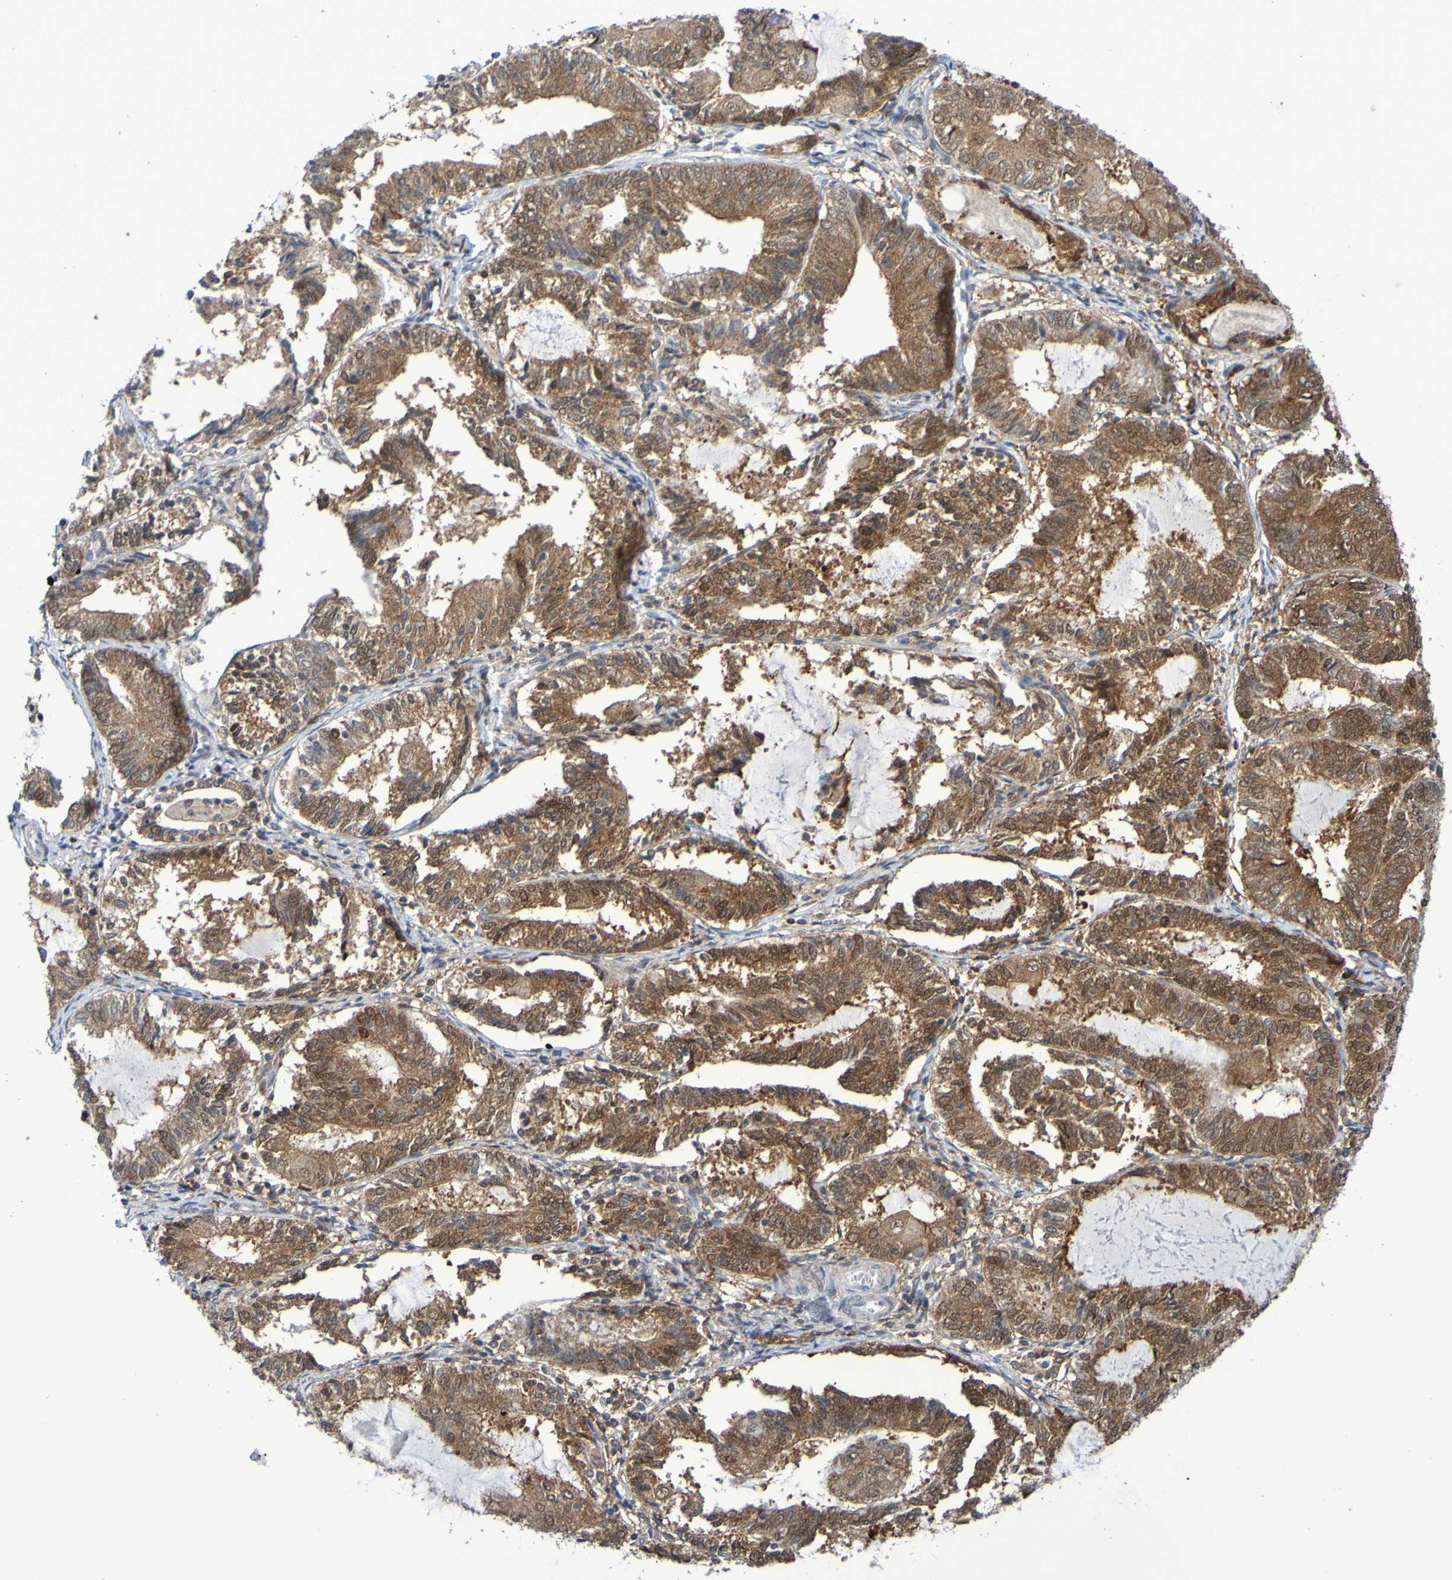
{"staining": {"intensity": "strong", "quantity": ">75%", "location": "cytoplasmic/membranous"}, "tissue": "endometrial cancer", "cell_type": "Tumor cells", "image_type": "cancer", "snomed": [{"axis": "morphology", "description": "Adenocarcinoma, NOS"}, {"axis": "topography", "description": "Endometrium"}], "caption": "Endometrial cancer (adenocarcinoma) was stained to show a protein in brown. There is high levels of strong cytoplasmic/membranous expression in approximately >75% of tumor cells.", "gene": "ATIC", "patient": {"sex": "female", "age": 81}}